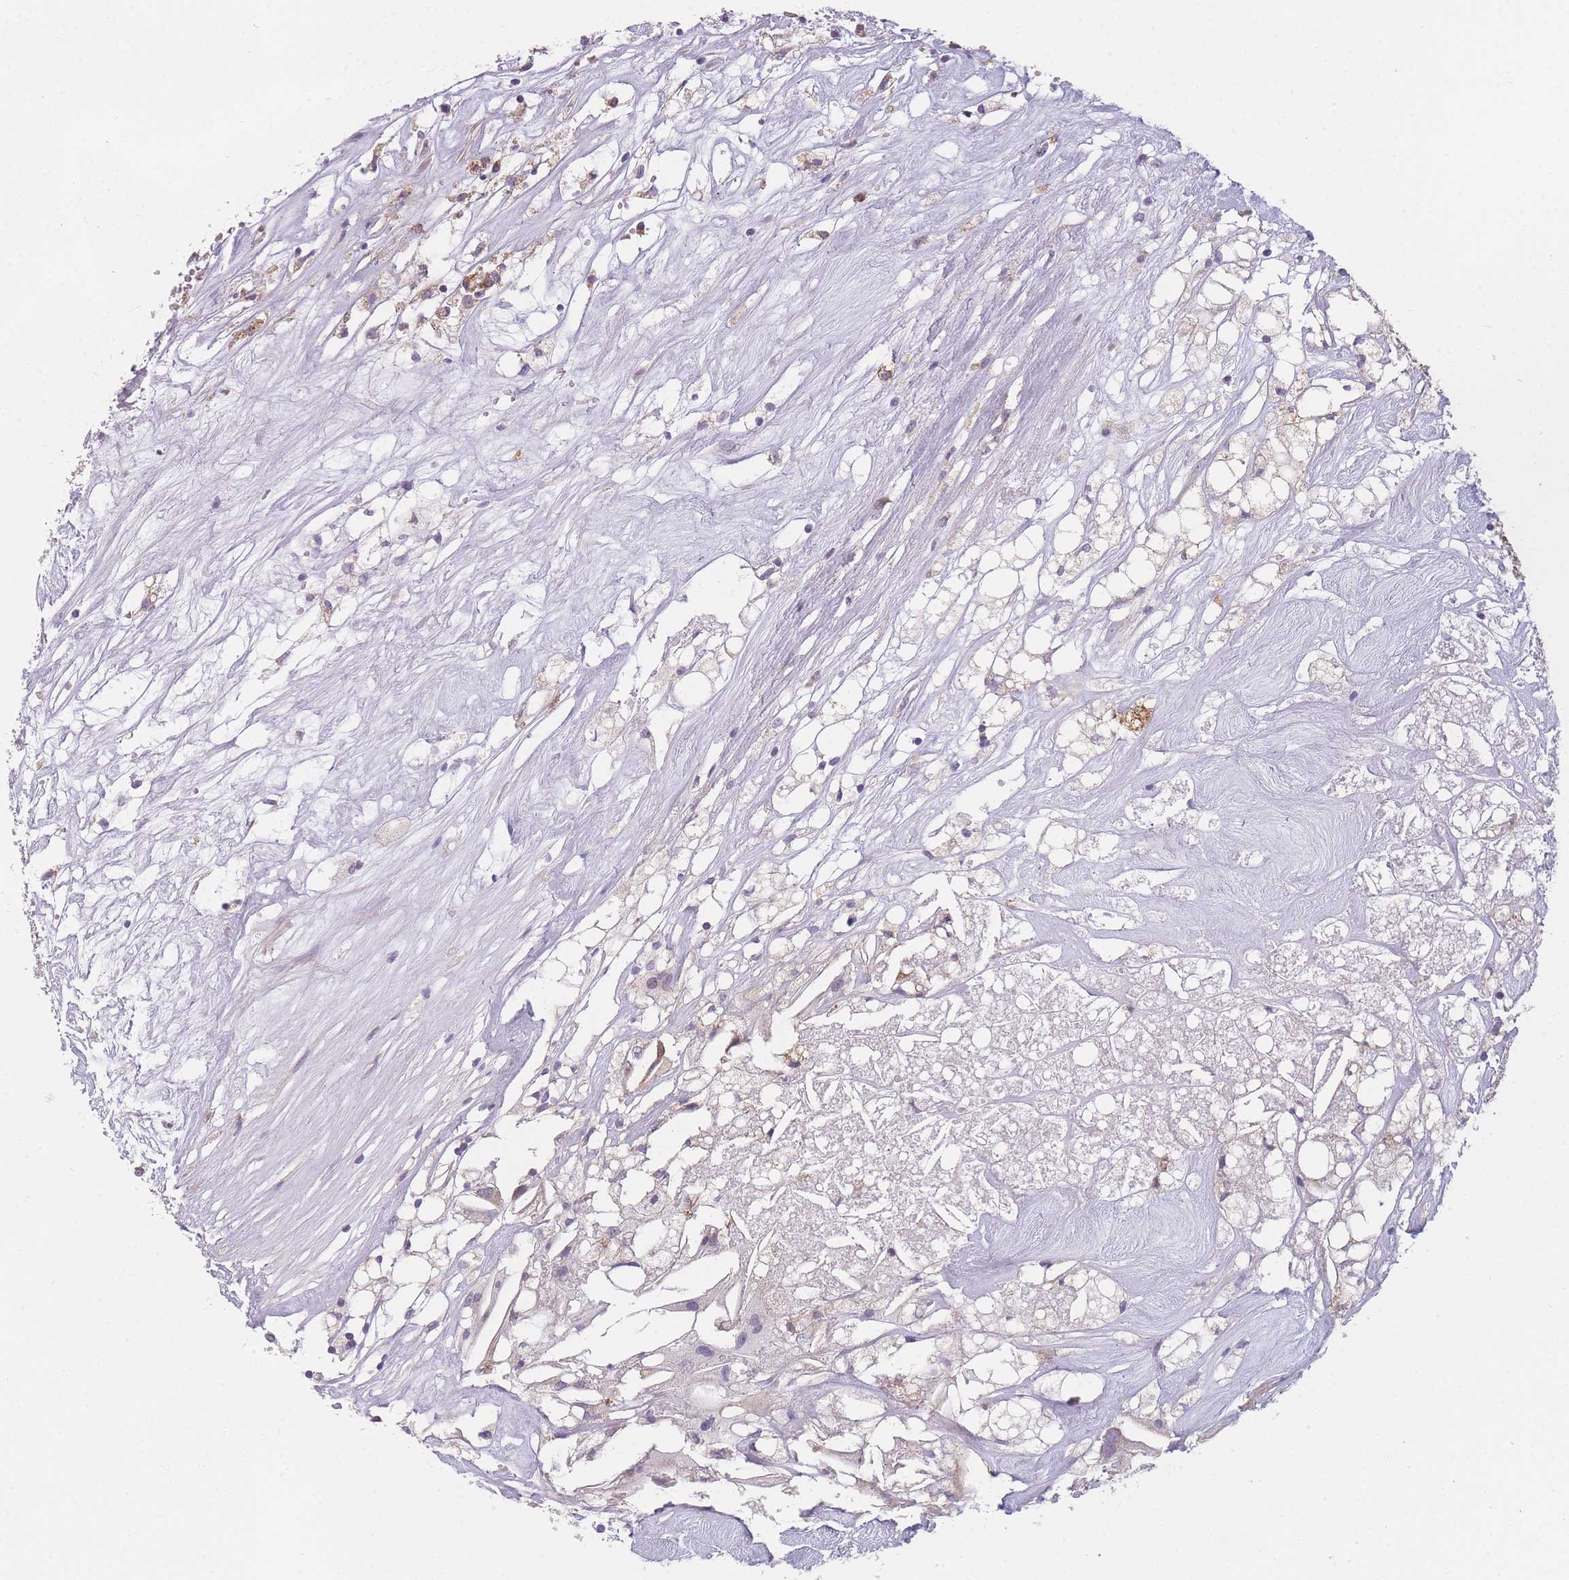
{"staining": {"intensity": "negative", "quantity": "none", "location": "none"}, "tissue": "renal cancer", "cell_type": "Tumor cells", "image_type": "cancer", "snomed": [{"axis": "morphology", "description": "Adenocarcinoma, NOS"}, {"axis": "topography", "description": "Kidney"}], "caption": "Immunohistochemical staining of human renal cancer exhibits no significant positivity in tumor cells.", "gene": "PRAM1", "patient": {"sex": "male", "age": 59}}